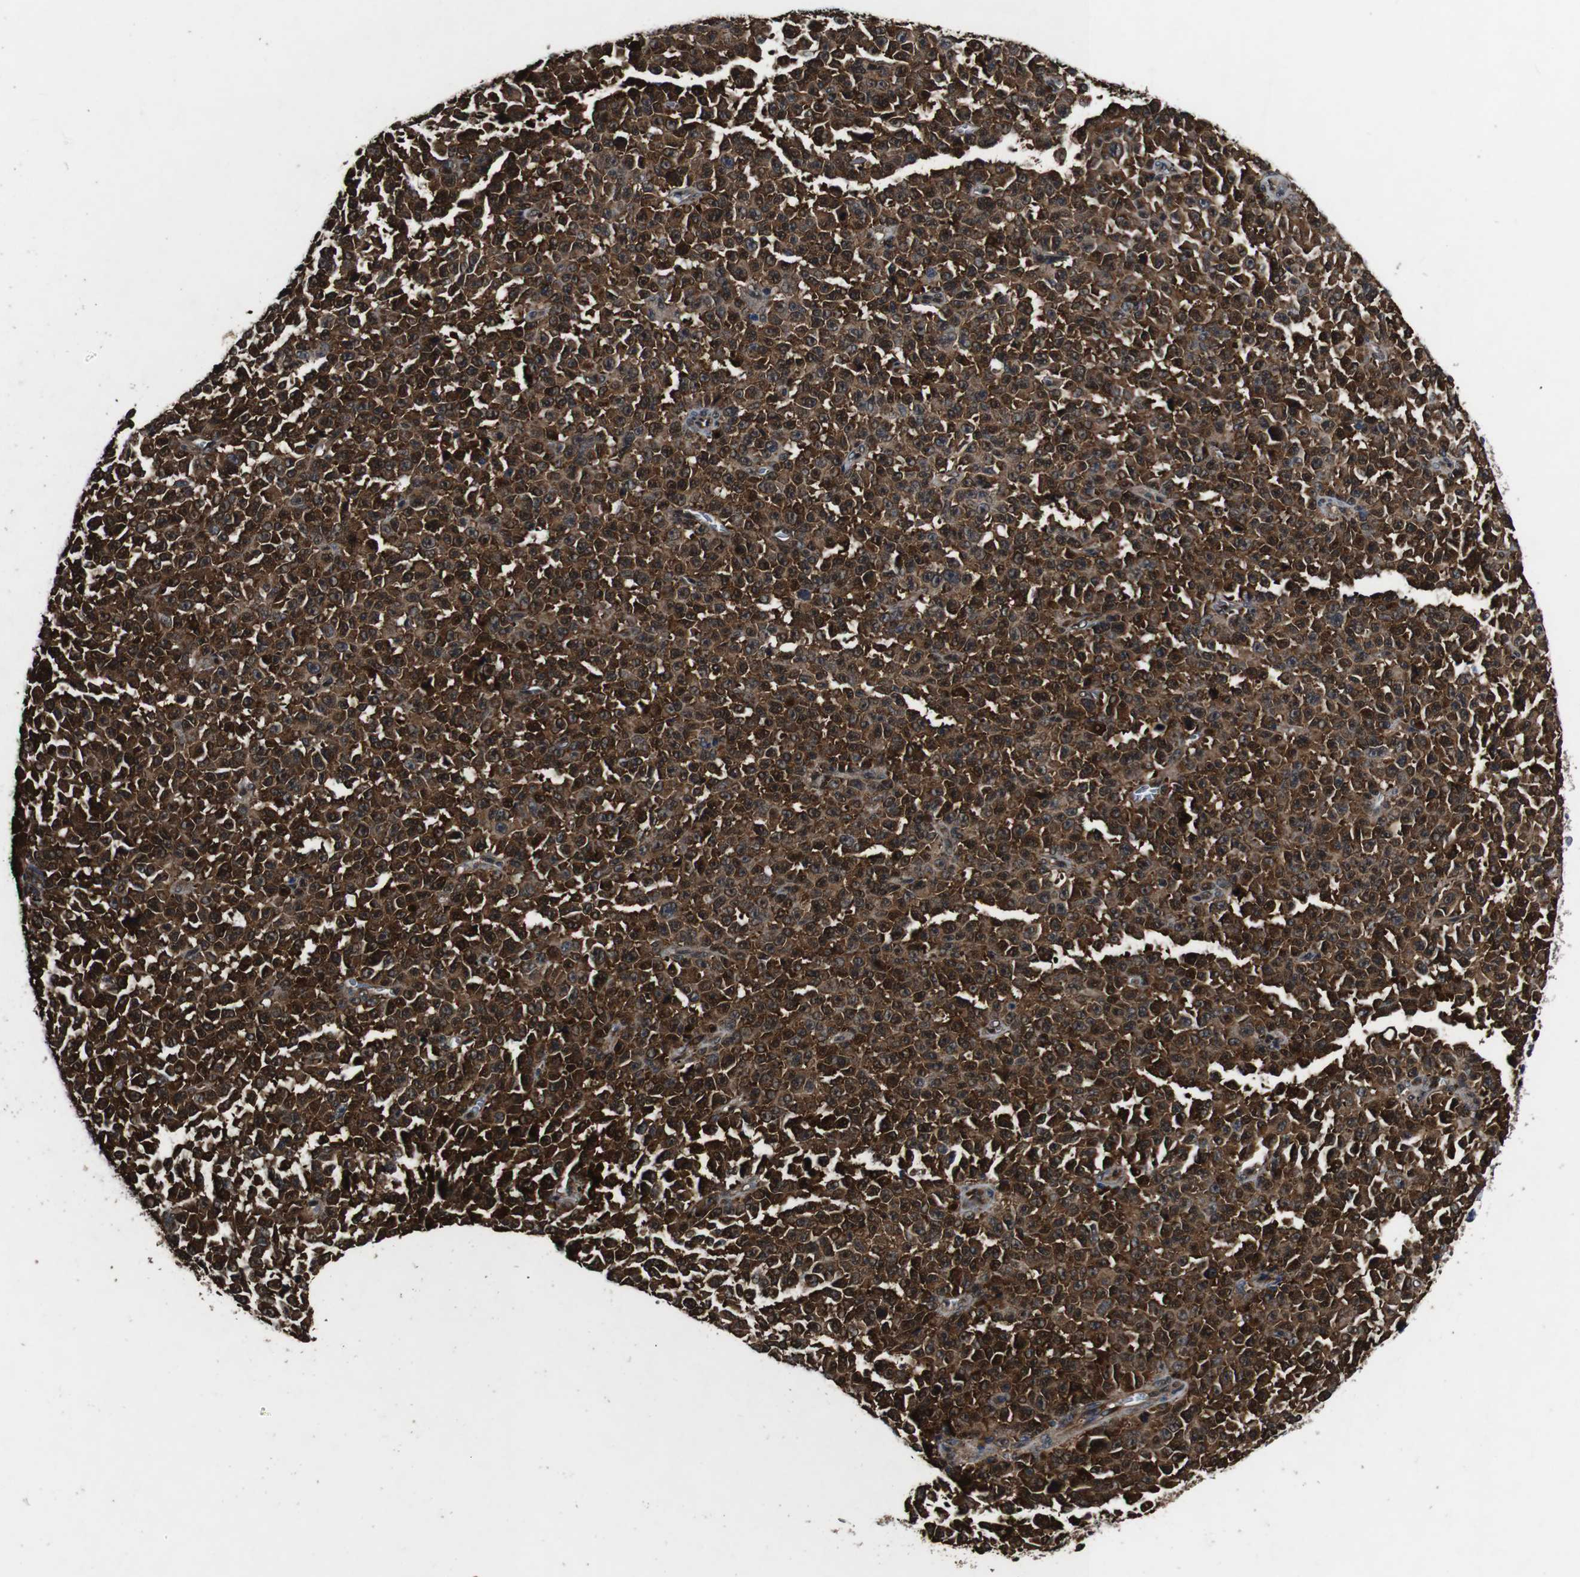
{"staining": {"intensity": "strong", "quantity": ">75%", "location": "cytoplasmic/membranous,nuclear"}, "tissue": "melanoma", "cell_type": "Tumor cells", "image_type": "cancer", "snomed": [{"axis": "morphology", "description": "Malignant melanoma, NOS"}, {"axis": "topography", "description": "Skin"}], "caption": "IHC micrograph of neoplastic tissue: human malignant melanoma stained using immunohistochemistry demonstrates high levels of strong protein expression localized specifically in the cytoplasmic/membranous and nuclear of tumor cells, appearing as a cytoplasmic/membranous and nuclear brown color.", "gene": "ANXA1", "patient": {"sex": "female", "age": 82}}